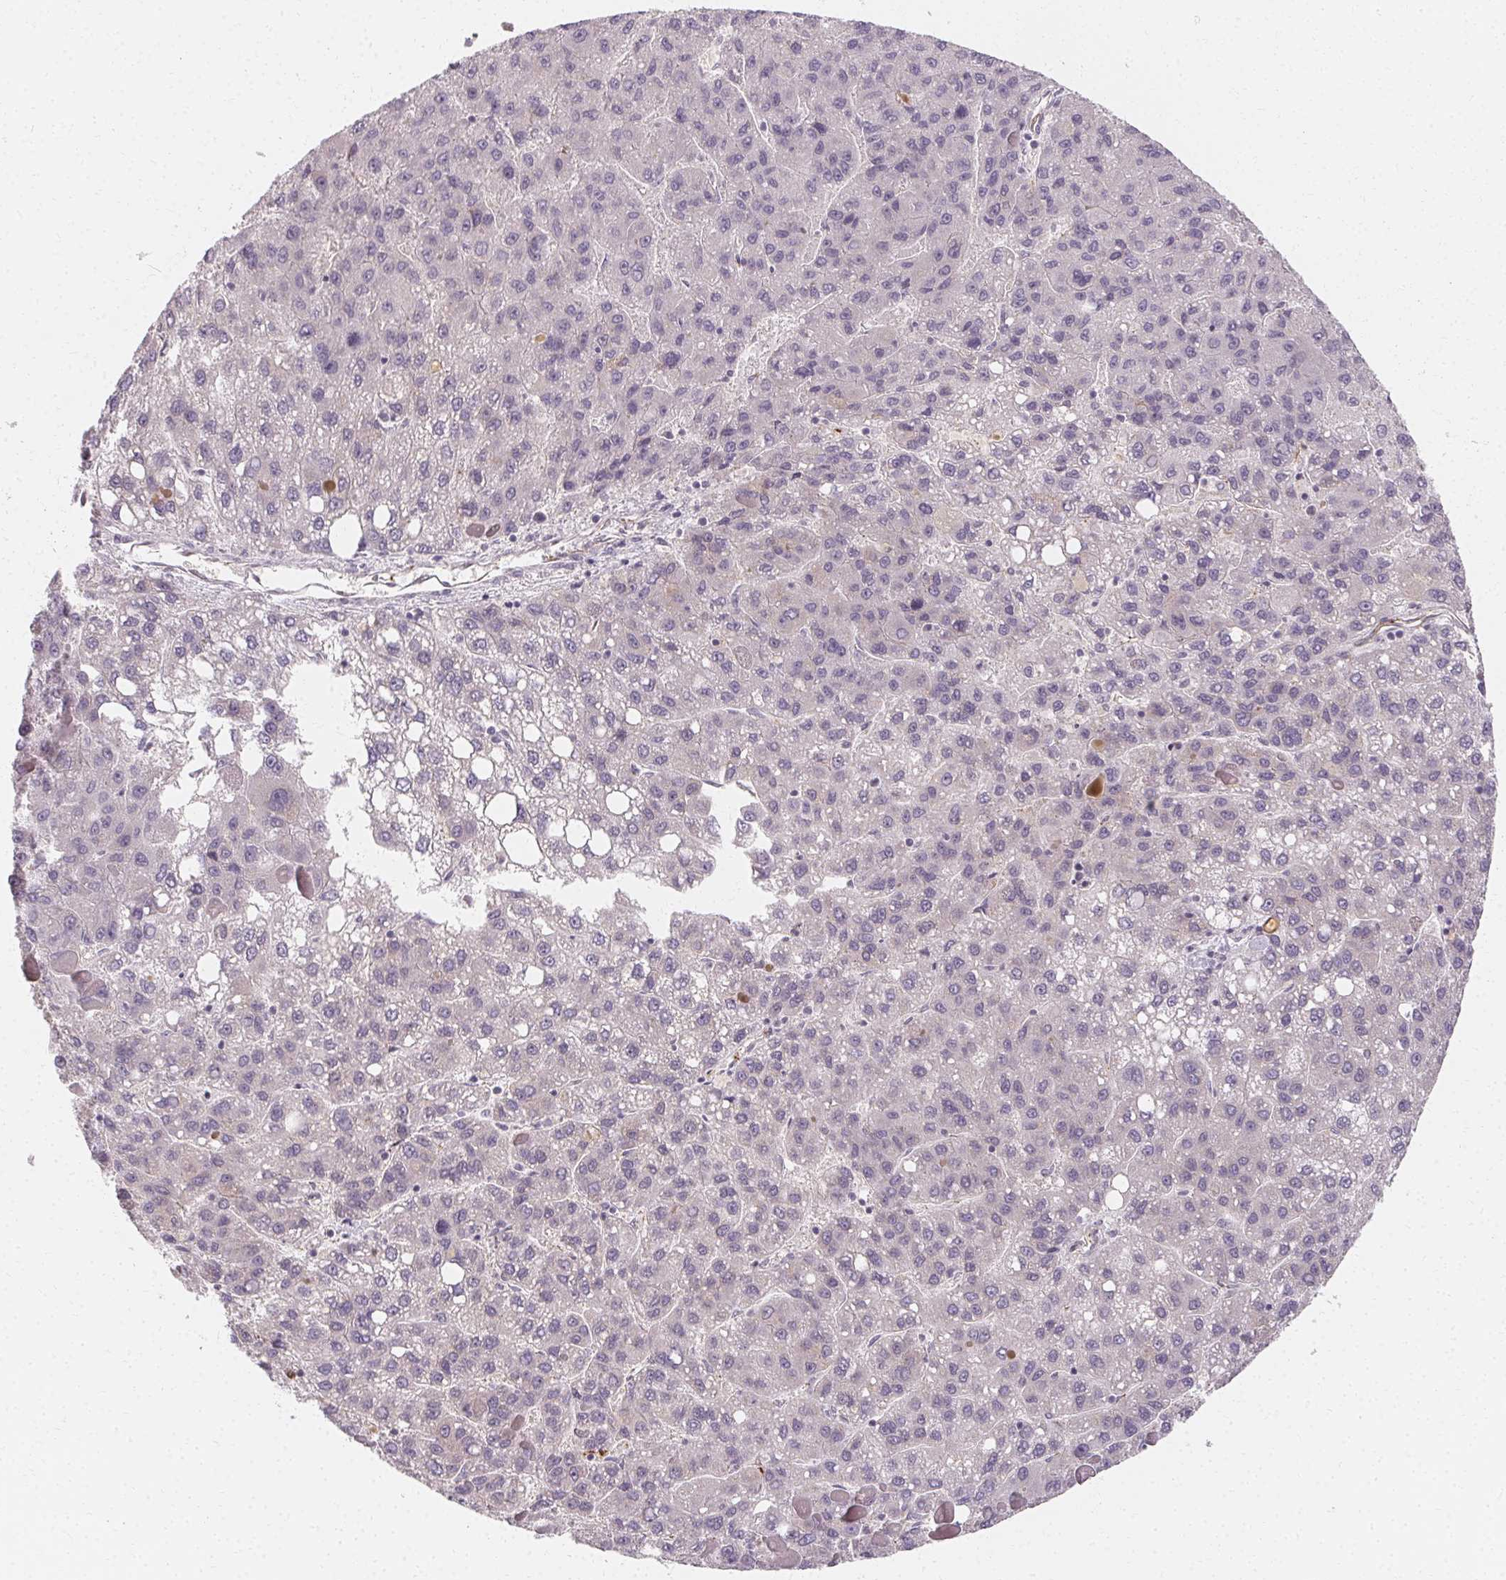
{"staining": {"intensity": "negative", "quantity": "none", "location": "none"}, "tissue": "liver cancer", "cell_type": "Tumor cells", "image_type": "cancer", "snomed": [{"axis": "morphology", "description": "Carcinoma, Hepatocellular, NOS"}, {"axis": "topography", "description": "Liver"}], "caption": "DAB (3,3'-diaminobenzidine) immunohistochemical staining of human liver cancer (hepatocellular carcinoma) shows no significant expression in tumor cells.", "gene": "CLCNKB", "patient": {"sex": "female", "age": 82}}